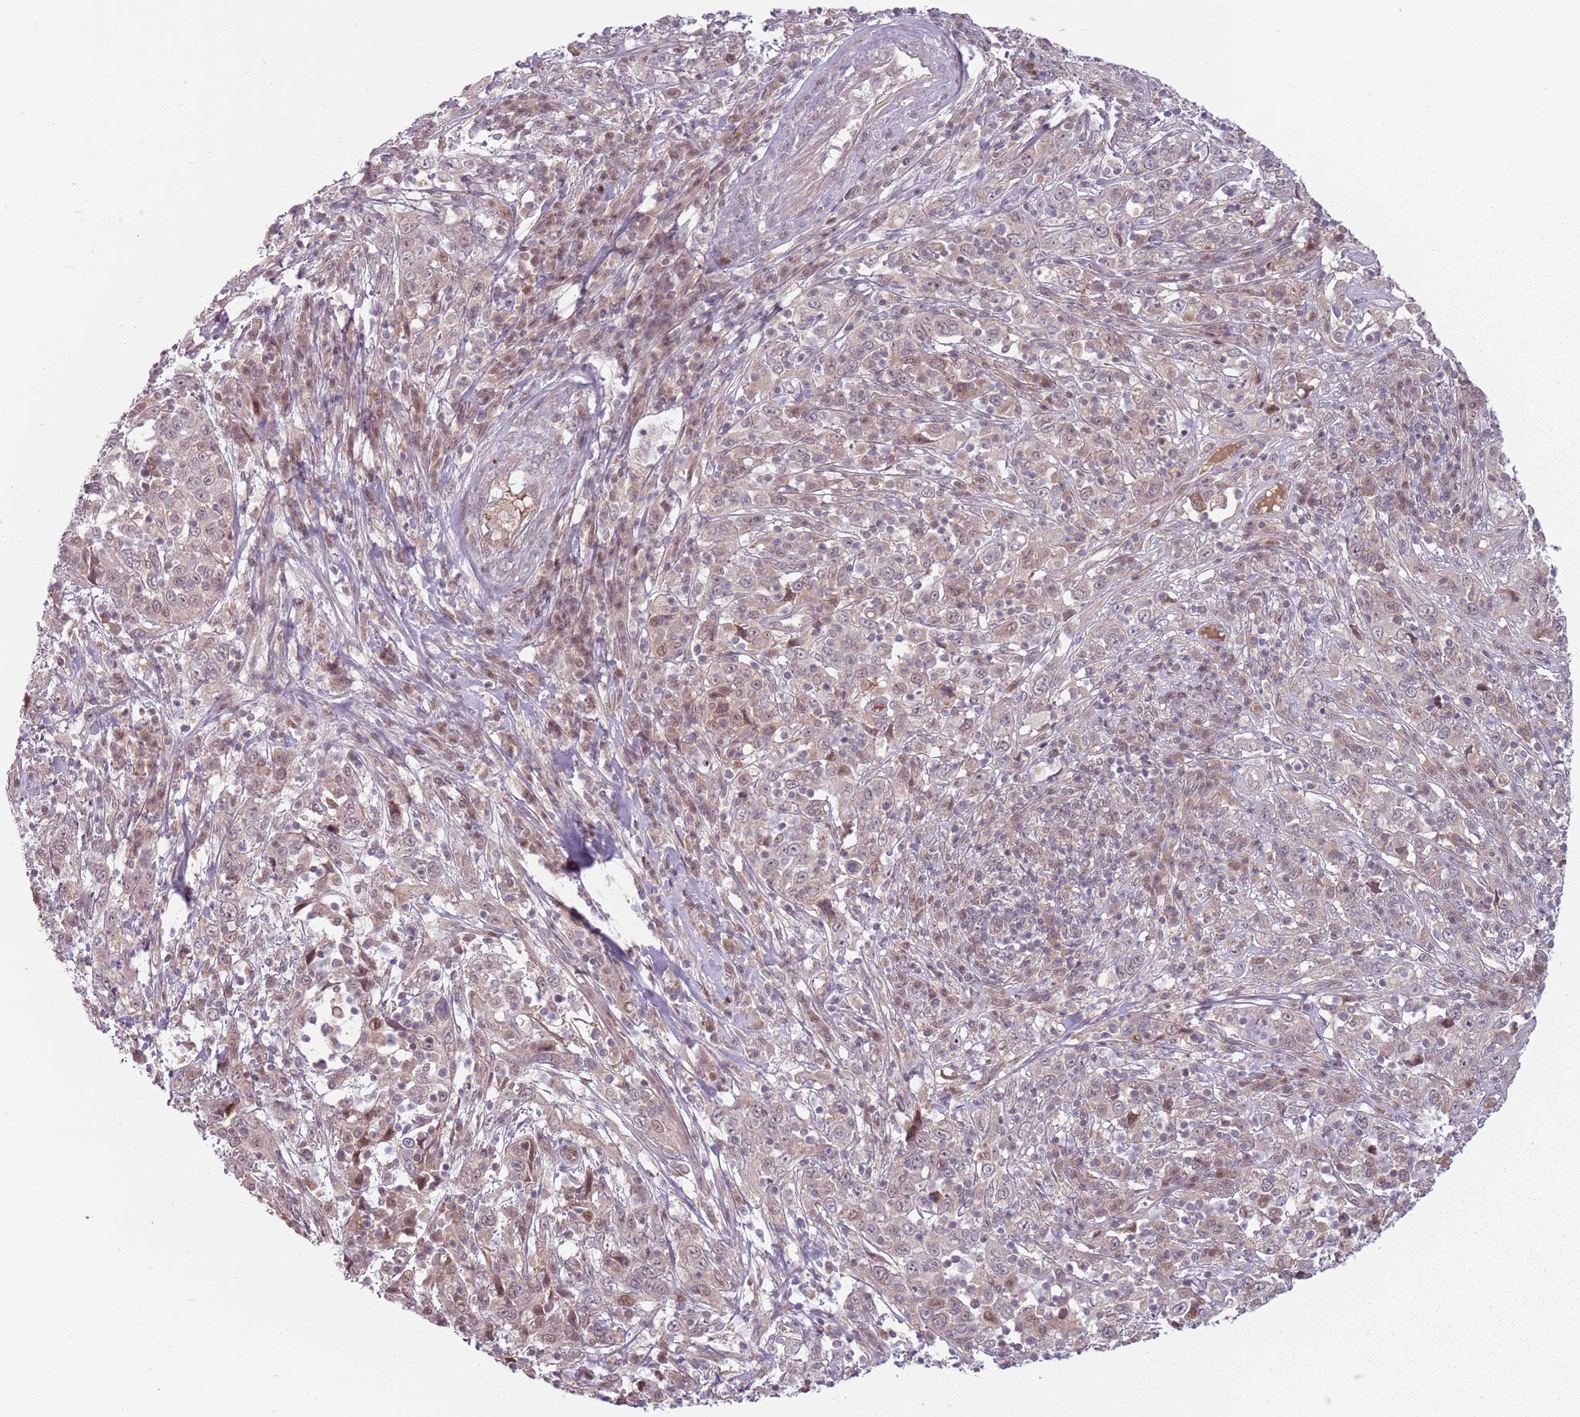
{"staining": {"intensity": "weak", "quantity": "<25%", "location": "cytoplasmic/membranous"}, "tissue": "cervical cancer", "cell_type": "Tumor cells", "image_type": "cancer", "snomed": [{"axis": "morphology", "description": "Squamous cell carcinoma, NOS"}, {"axis": "topography", "description": "Cervix"}], "caption": "The IHC micrograph has no significant positivity in tumor cells of cervical squamous cell carcinoma tissue.", "gene": "ADGRG1", "patient": {"sex": "female", "age": 46}}